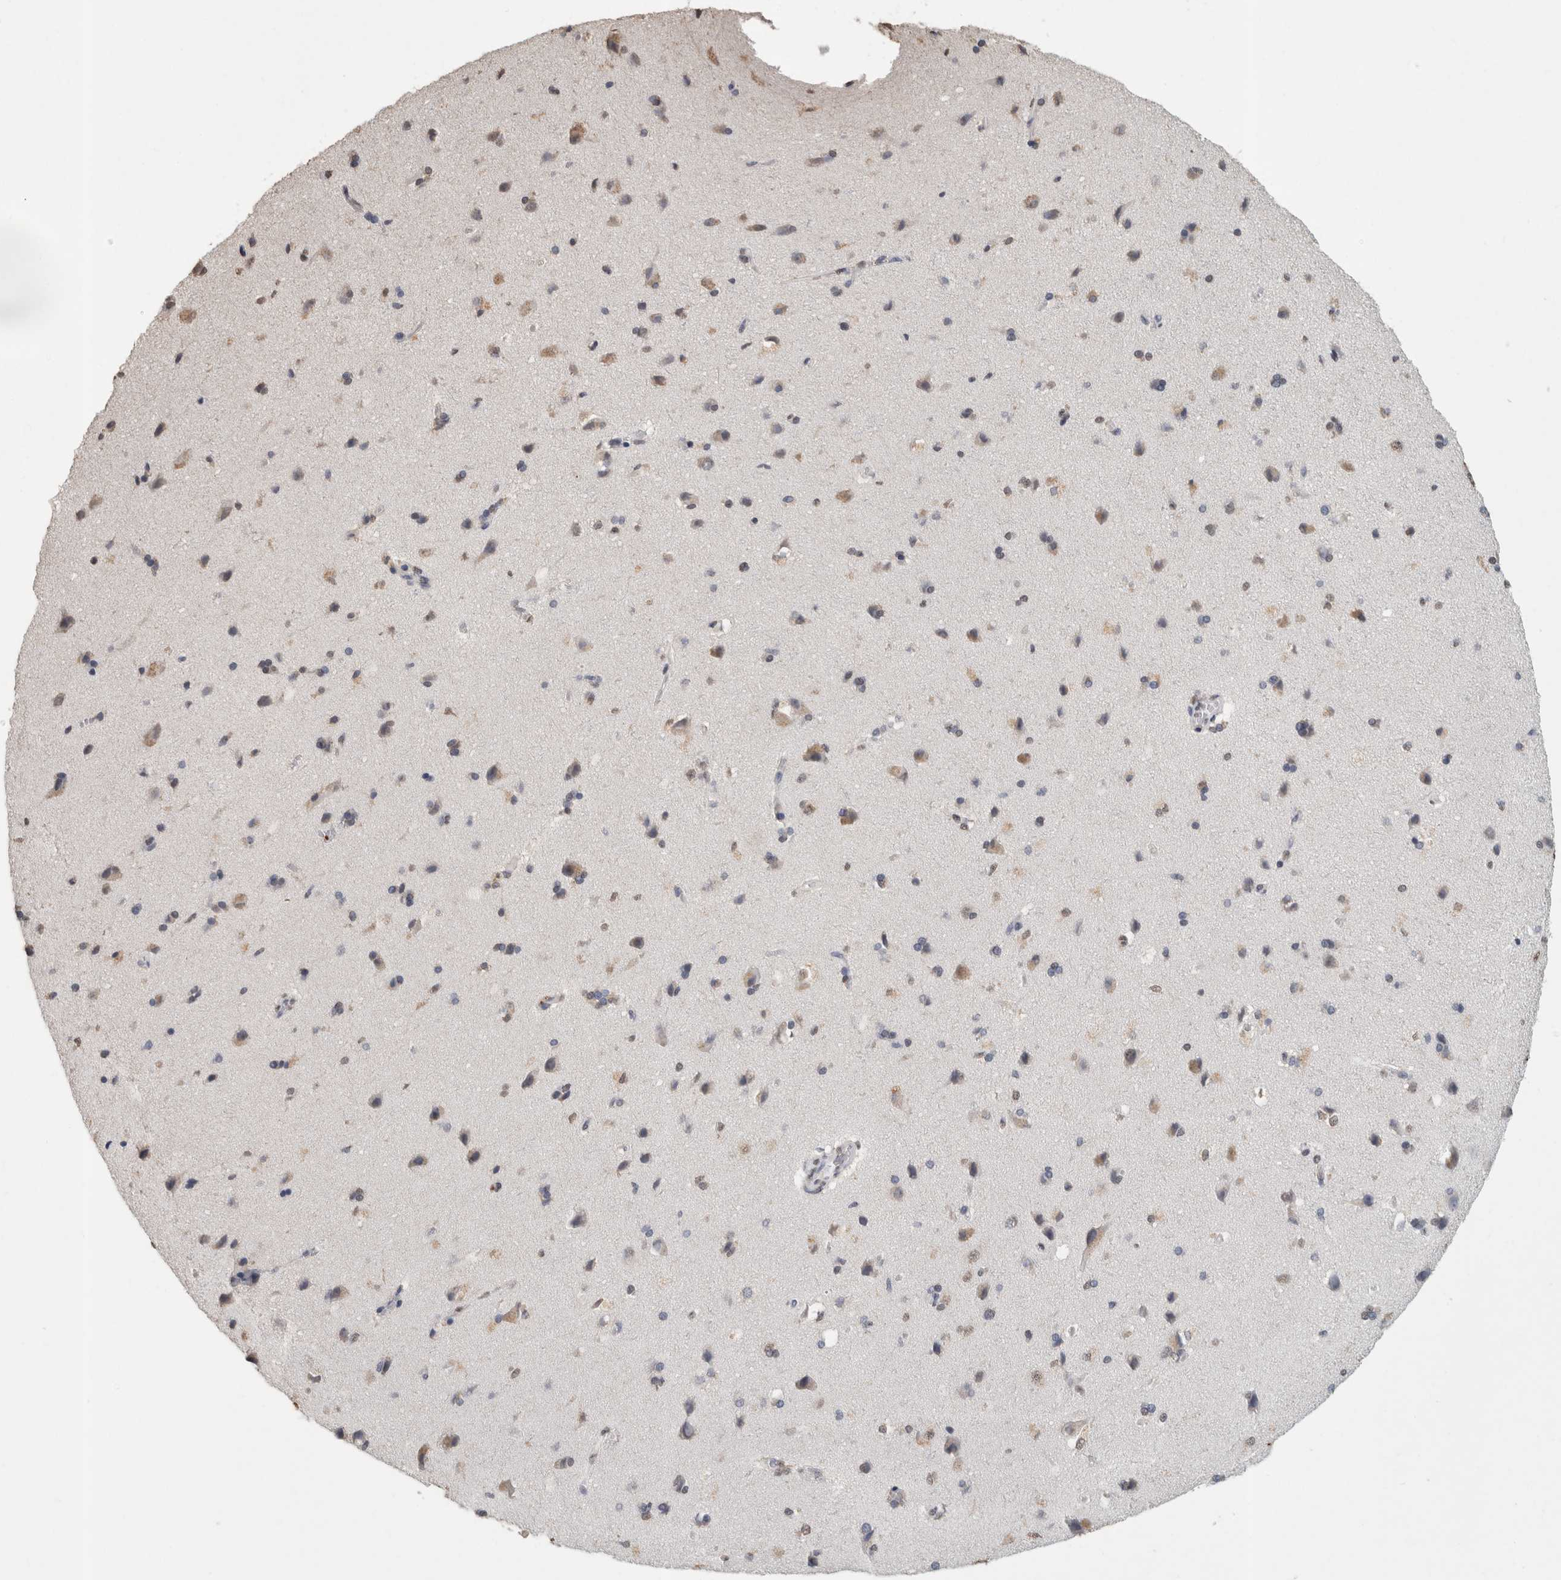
{"staining": {"intensity": "negative", "quantity": "none", "location": "none"}, "tissue": "cerebral cortex", "cell_type": "Endothelial cells", "image_type": "normal", "snomed": [{"axis": "morphology", "description": "Normal tissue, NOS"}, {"axis": "topography", "description": "Cerebral cortex"}], "caption": "Endothelial cells show no significant positivity in unremarkable cerebral cortex.", "gene": "LTBP1", "patient": {"sex": "male", "age": 62}}